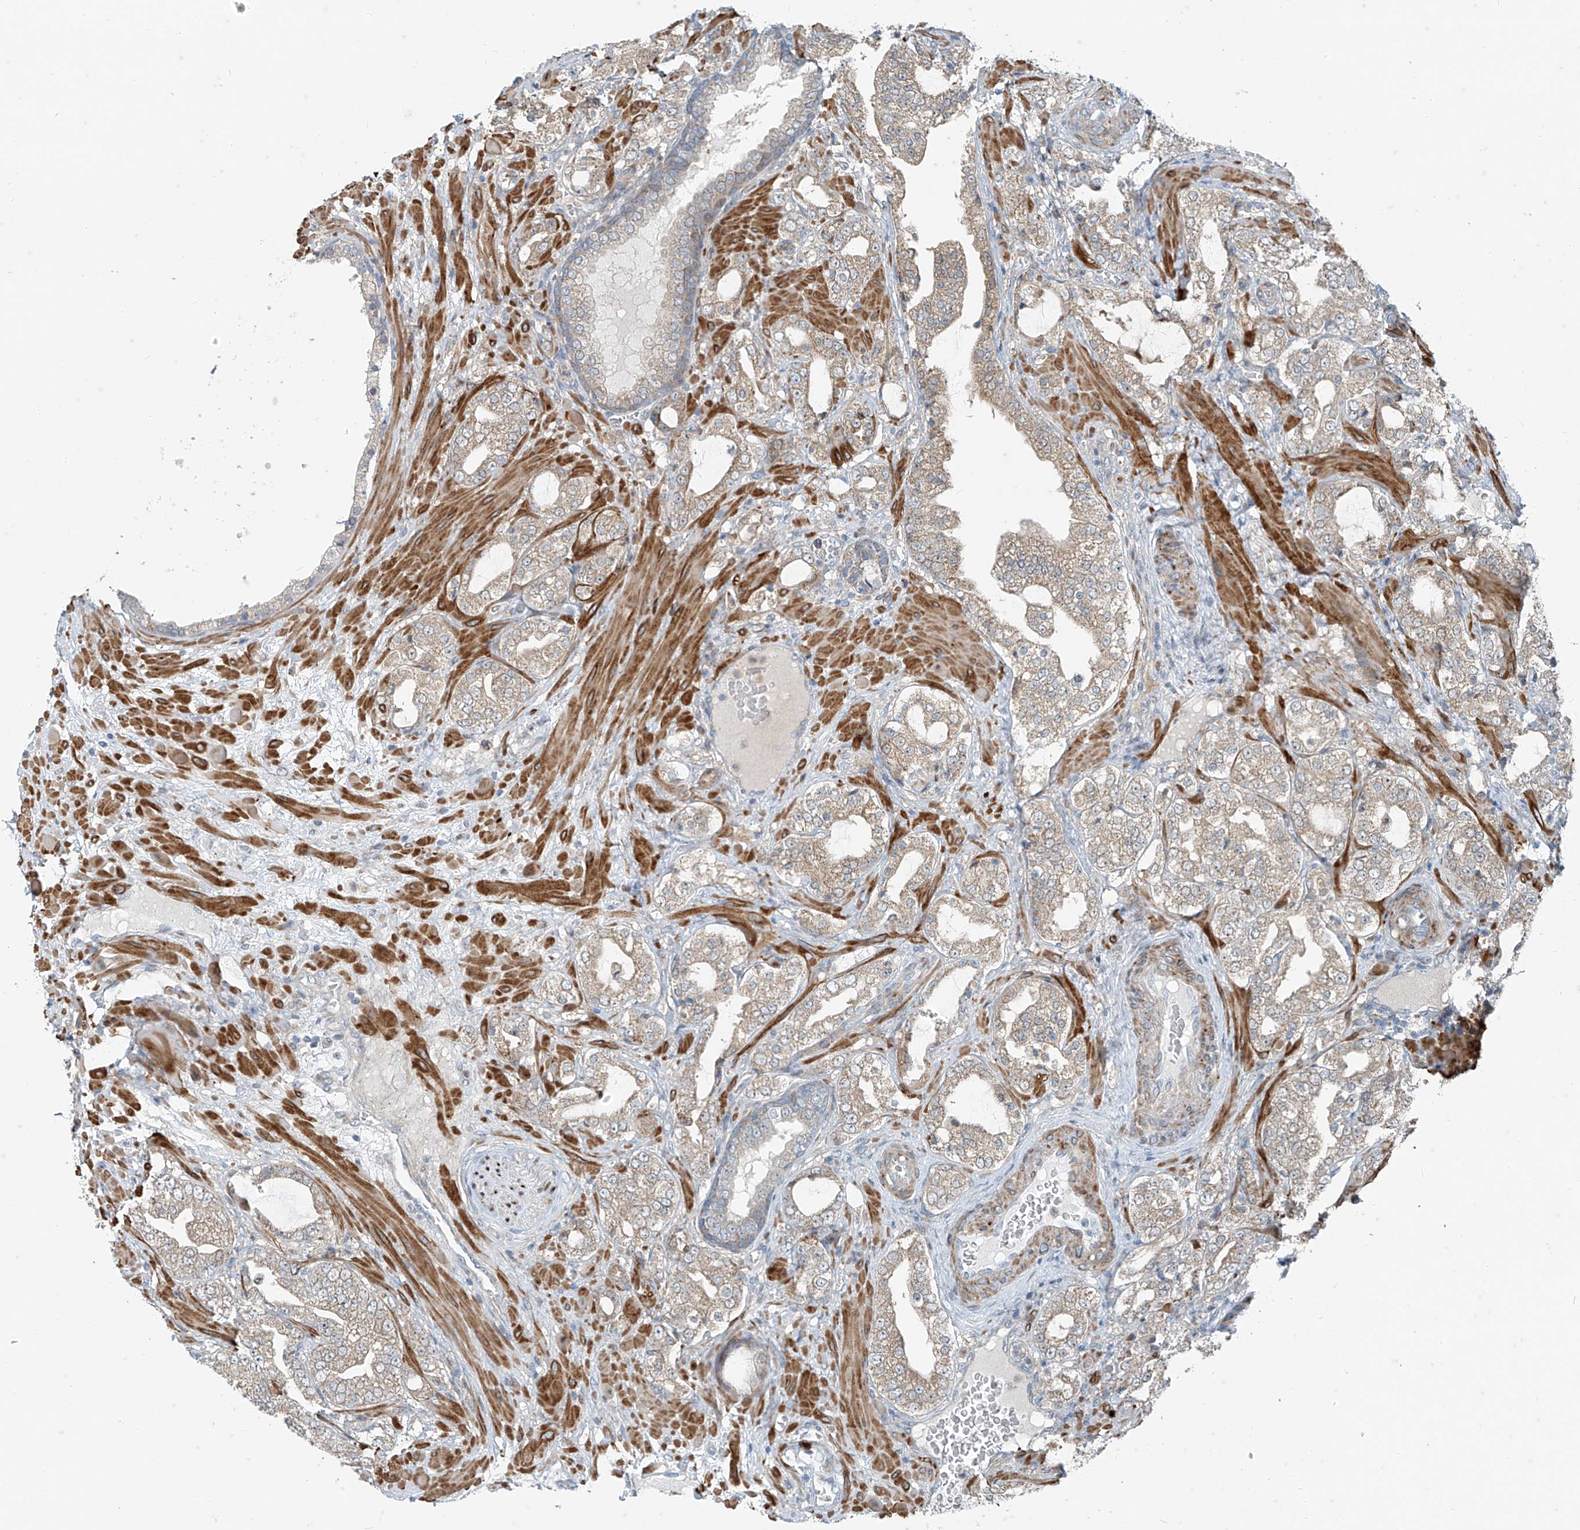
{"staining": {"intensity": "weak", "quantity": "<25%", "location": "cytoplasmic/membranous"}, "tissue": "prostate cancer", "cell_type": "Tumor cells", "image_type": "cancer", "snomed": [{"axis": "morphology", "description": "Adenocarcinoma, High grade"}, {"axis": "topography", "description": "Prostate"}], "caption": "This is a micrograph of immunohistochemistry (IHC) staining of prostate adenocarcinoma (high-grade), which shows no expression in tumor cells.", "gene": "PPCS", "patient": {"sex": "male", "age": 64}}